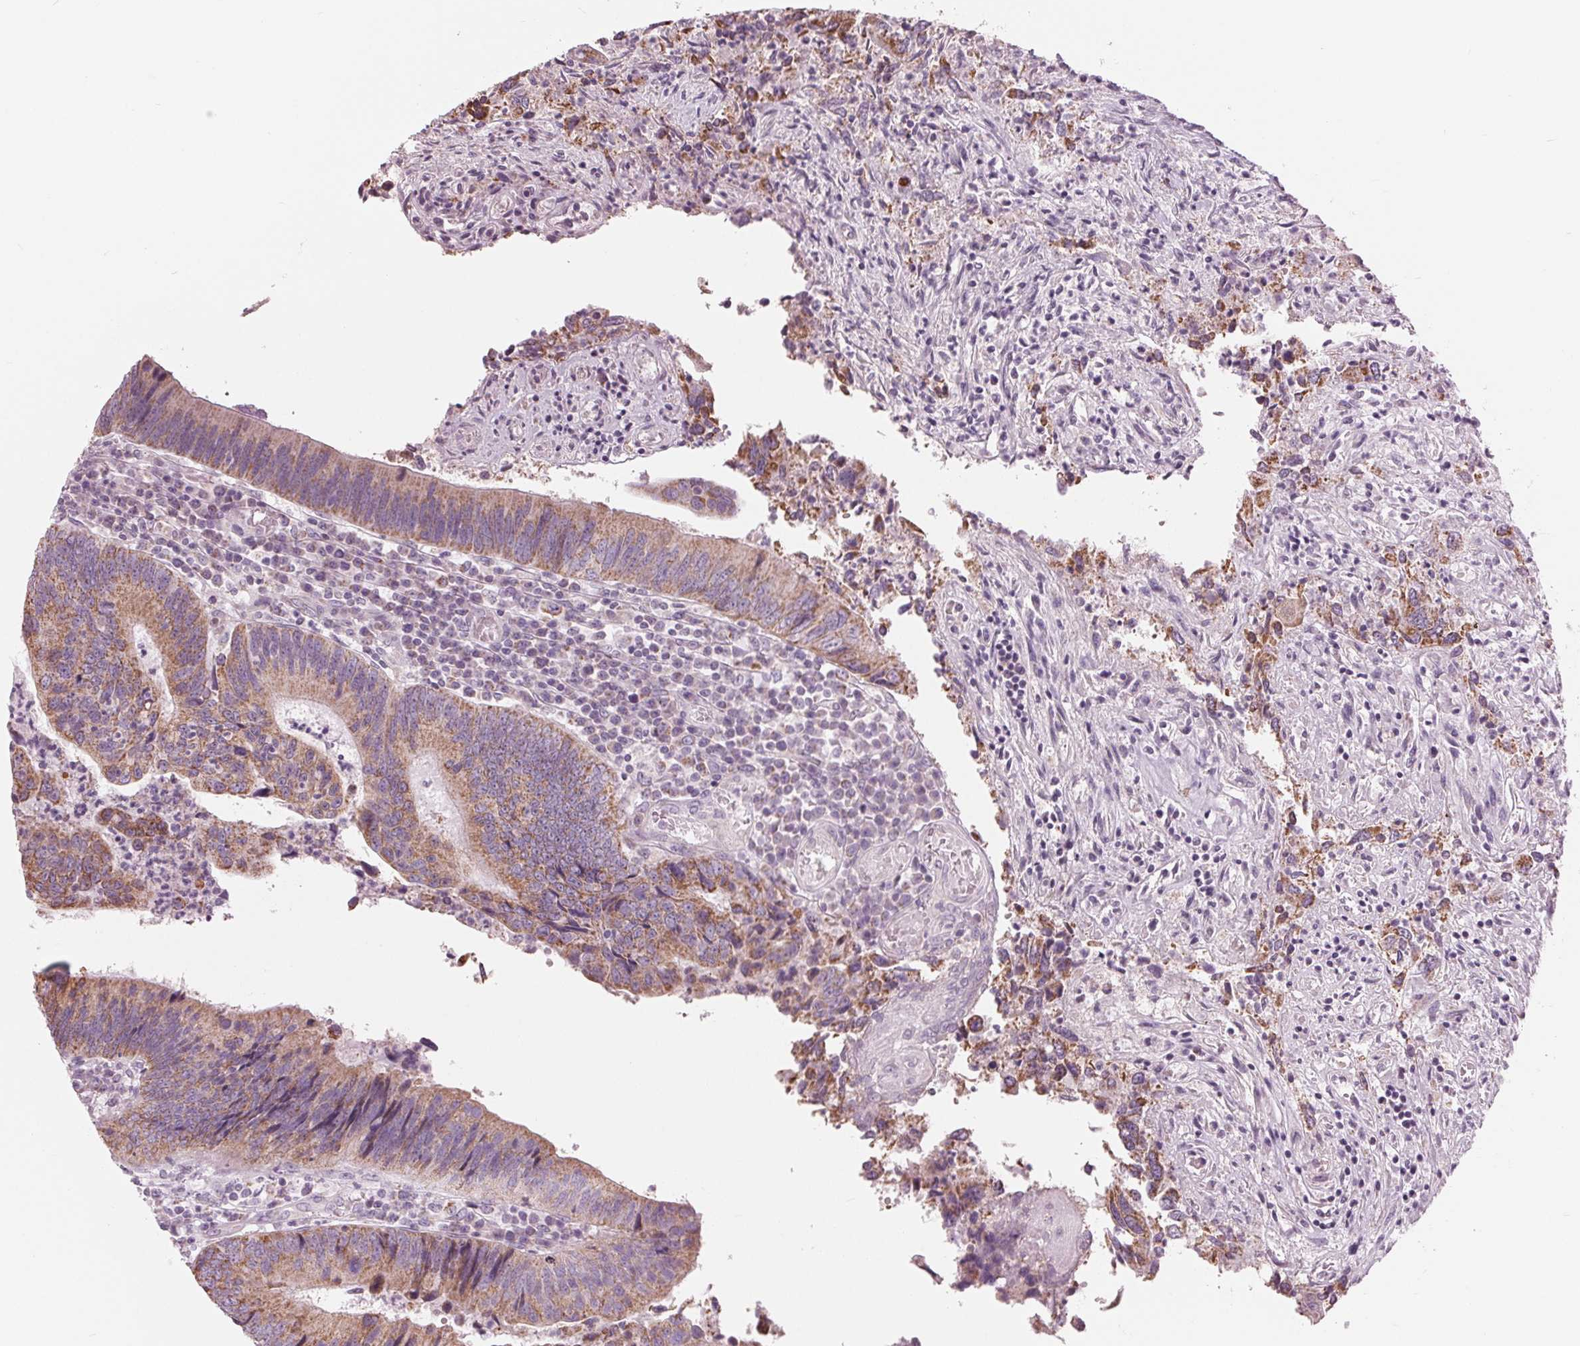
{"staining": {"intensity": "moderate", "quantity": ">75%", "location": "cytoplasmic/membranous"}, "tissue": "colorectal cancer", "cell_type": "Tumor cells", "image_type": "cancer", "snomed": [{"axis": "morphology", "description": "Adenocarcinoma, NOS"}, {"axis": "topography", "description": "Colon"}], "caption": "An image of human adenocarcinoma (colorectal) stained for a protein shows moderate cytoplasmic/membranous brown staining in tumor cells.", "gene": "SAMD4A", "patient": {"sex": "female", "age": 67}}